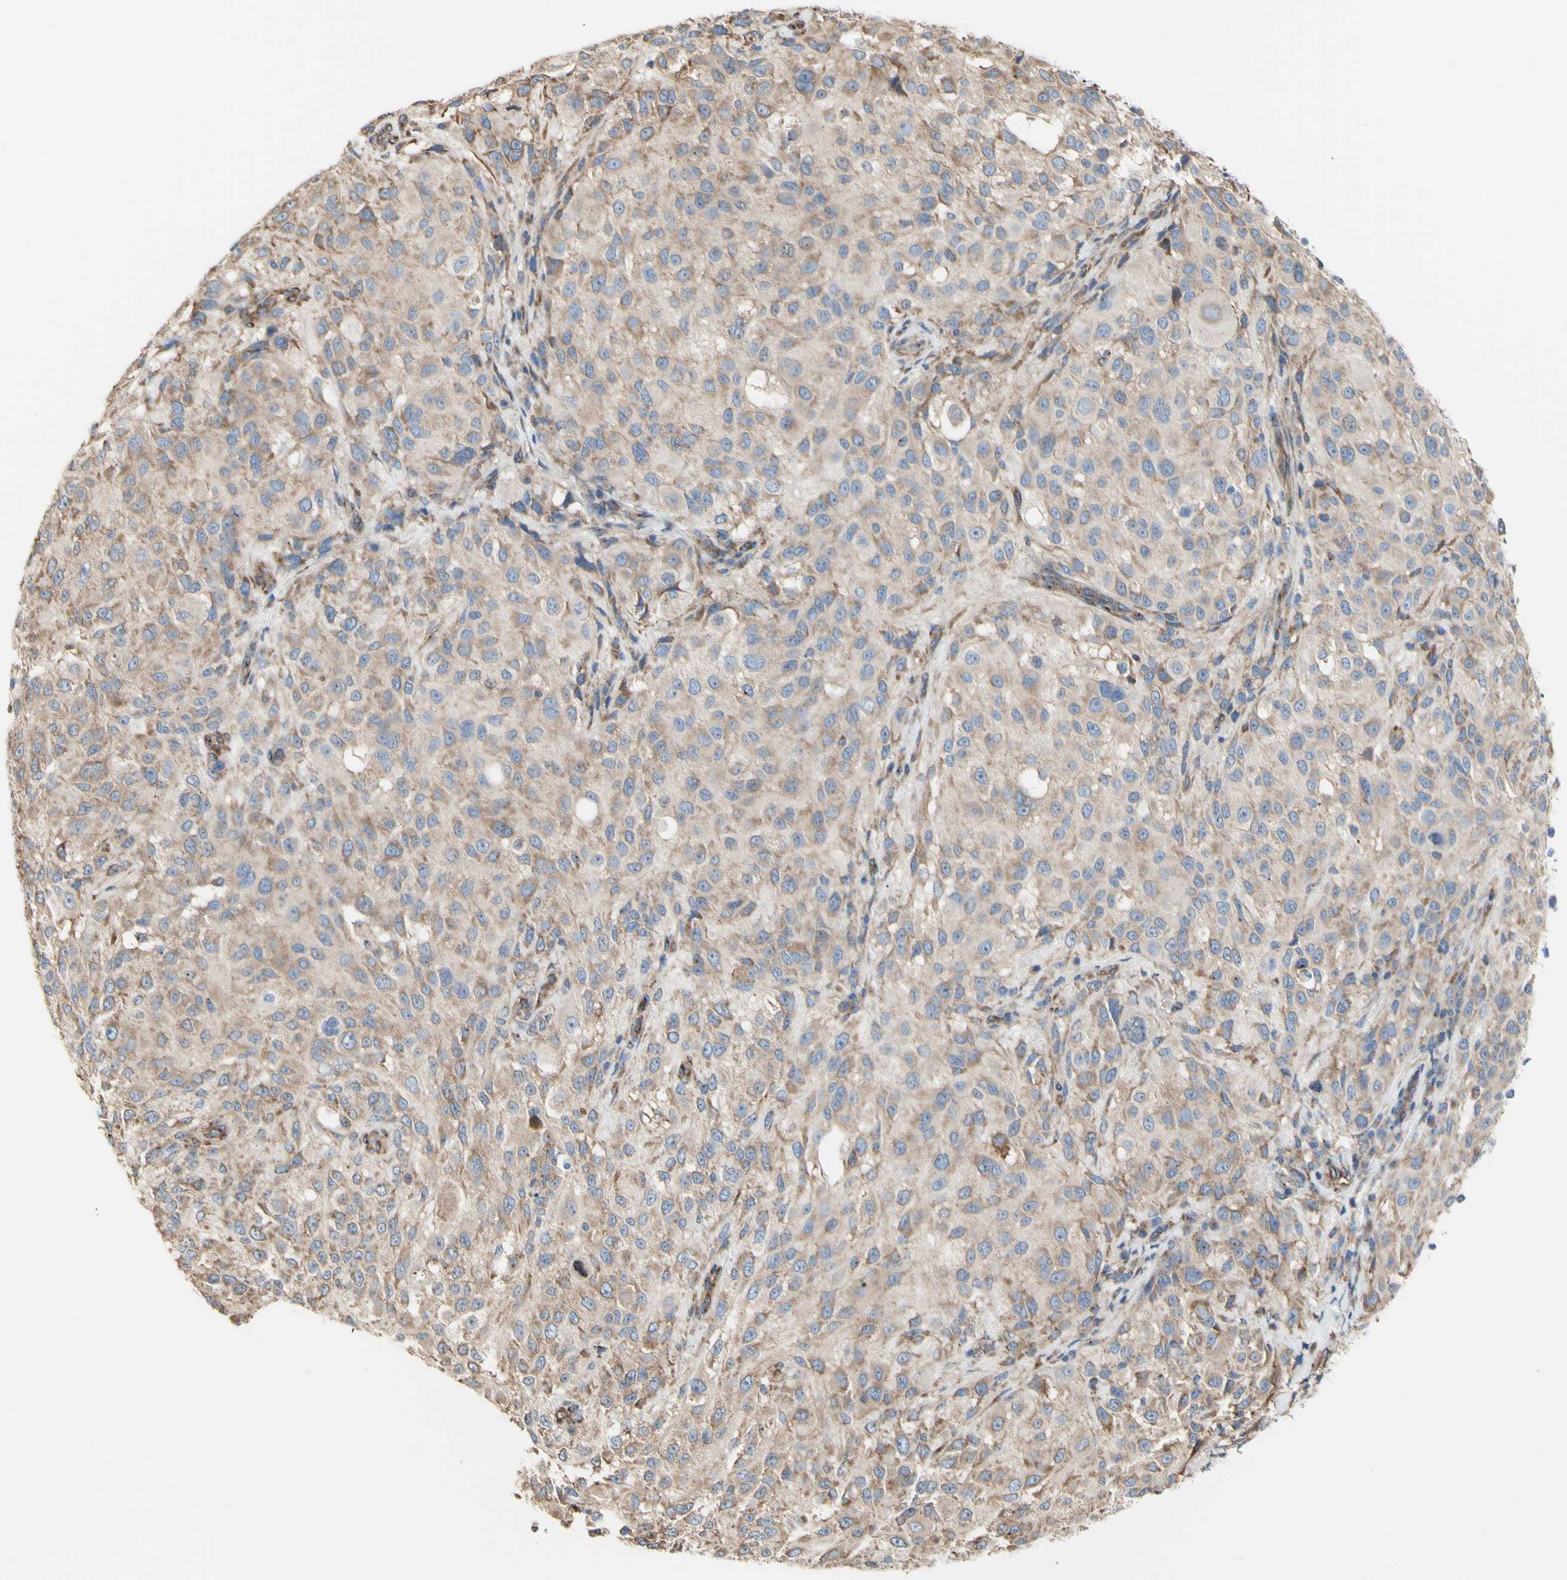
{"staining": {"intensity": "moderate", "quantity": ">75%", "location": "cytoplasmic/membranous"}, "tissue": "melanoma", "cell_type": "Tumor cells", "image_type": "cancer", "snomed": [{"axis": "morphology", "description": "Necrosis, NOS"}, {"axis": "morphology", "description": "Malignant melanoma, NOS"}, {"axis": "topography", "description": "Skin"}], "caption": "An IHC micrograph of tumor tissue is shown. Protein staining in brown highlights moderate cytoplasmic/membranous positivity in melanoma within tumor cells.", "gene": "LRIG3", "patient": {"sex": "female", "age": 87}}